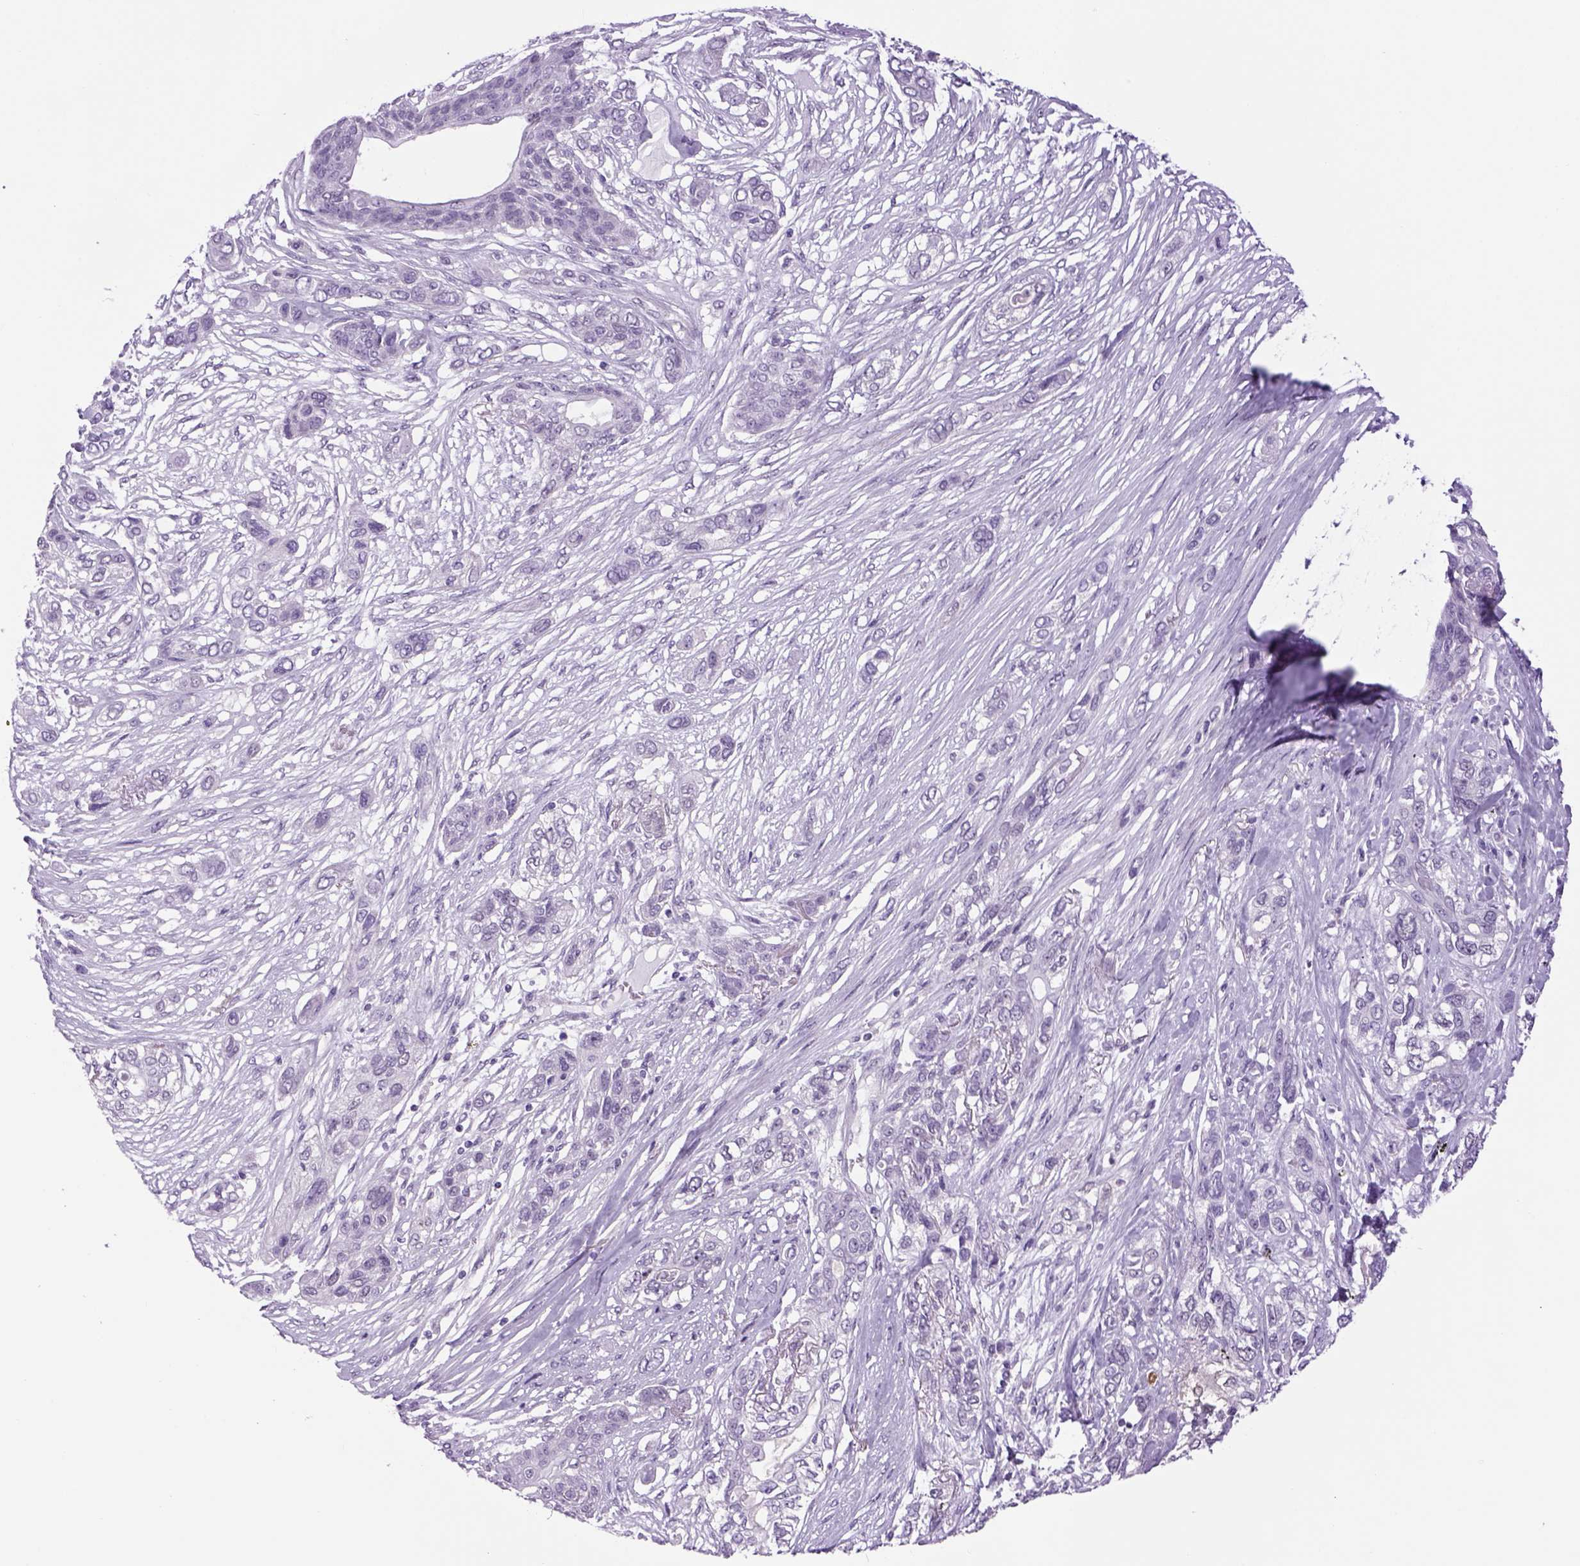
{"staining": {"intensity": "negative", "quantity": "none", "location": "none"}, "tissue": "lung cancer", "cell_type": "Tumor cells", "image_type": "cancer", "snomed": [{"axis": "morphology", "description": "Squamous cell carcinoma, NOS"}, {"axis": "topography", "description": "Lung"}], "caption": "A photomicrograph of lung squamous cell carcinoma stained for a protein reveals no brown staining in tumor cells.", "gene": "DBH", "patient": {"sex": "female", "age": 70}}